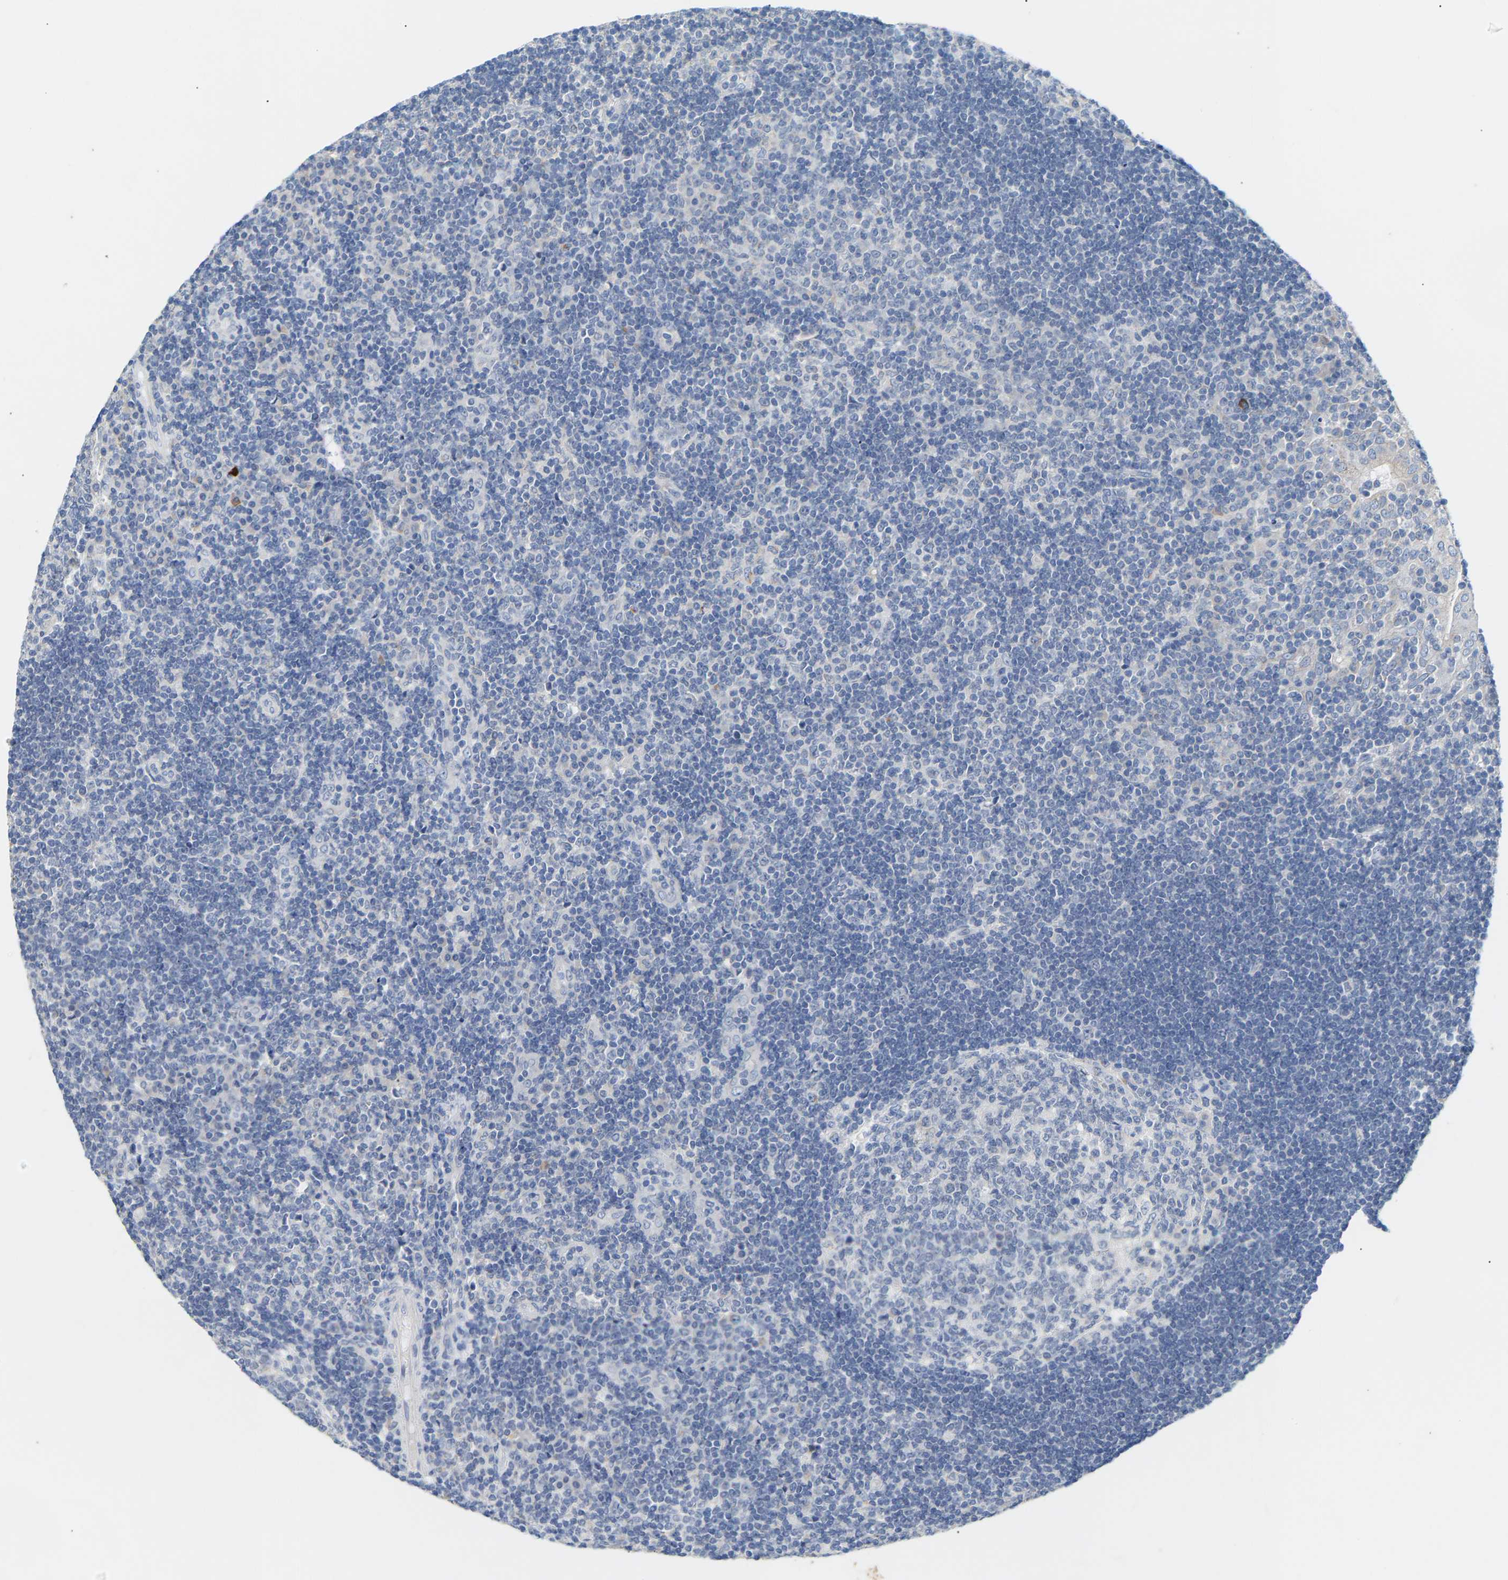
{"staining": {"intensity": "negative", "quantity": "none", "location": "none"}, "tissue": "tonsil", "cell_type": "Germinal center cells", "image_type": "normal", "snomed": [{"axis": "morphology", "description": "Normal tissue, NOS"}, {"axis": "topography", "description": "Tonsil"}], "caption": "This is an immunohistochemistry photomicrograph of benign human tonsil. There is no expression in germinal center cells.", "gene": "PEX1", "patient": {"sex": "female", "age": 40}}